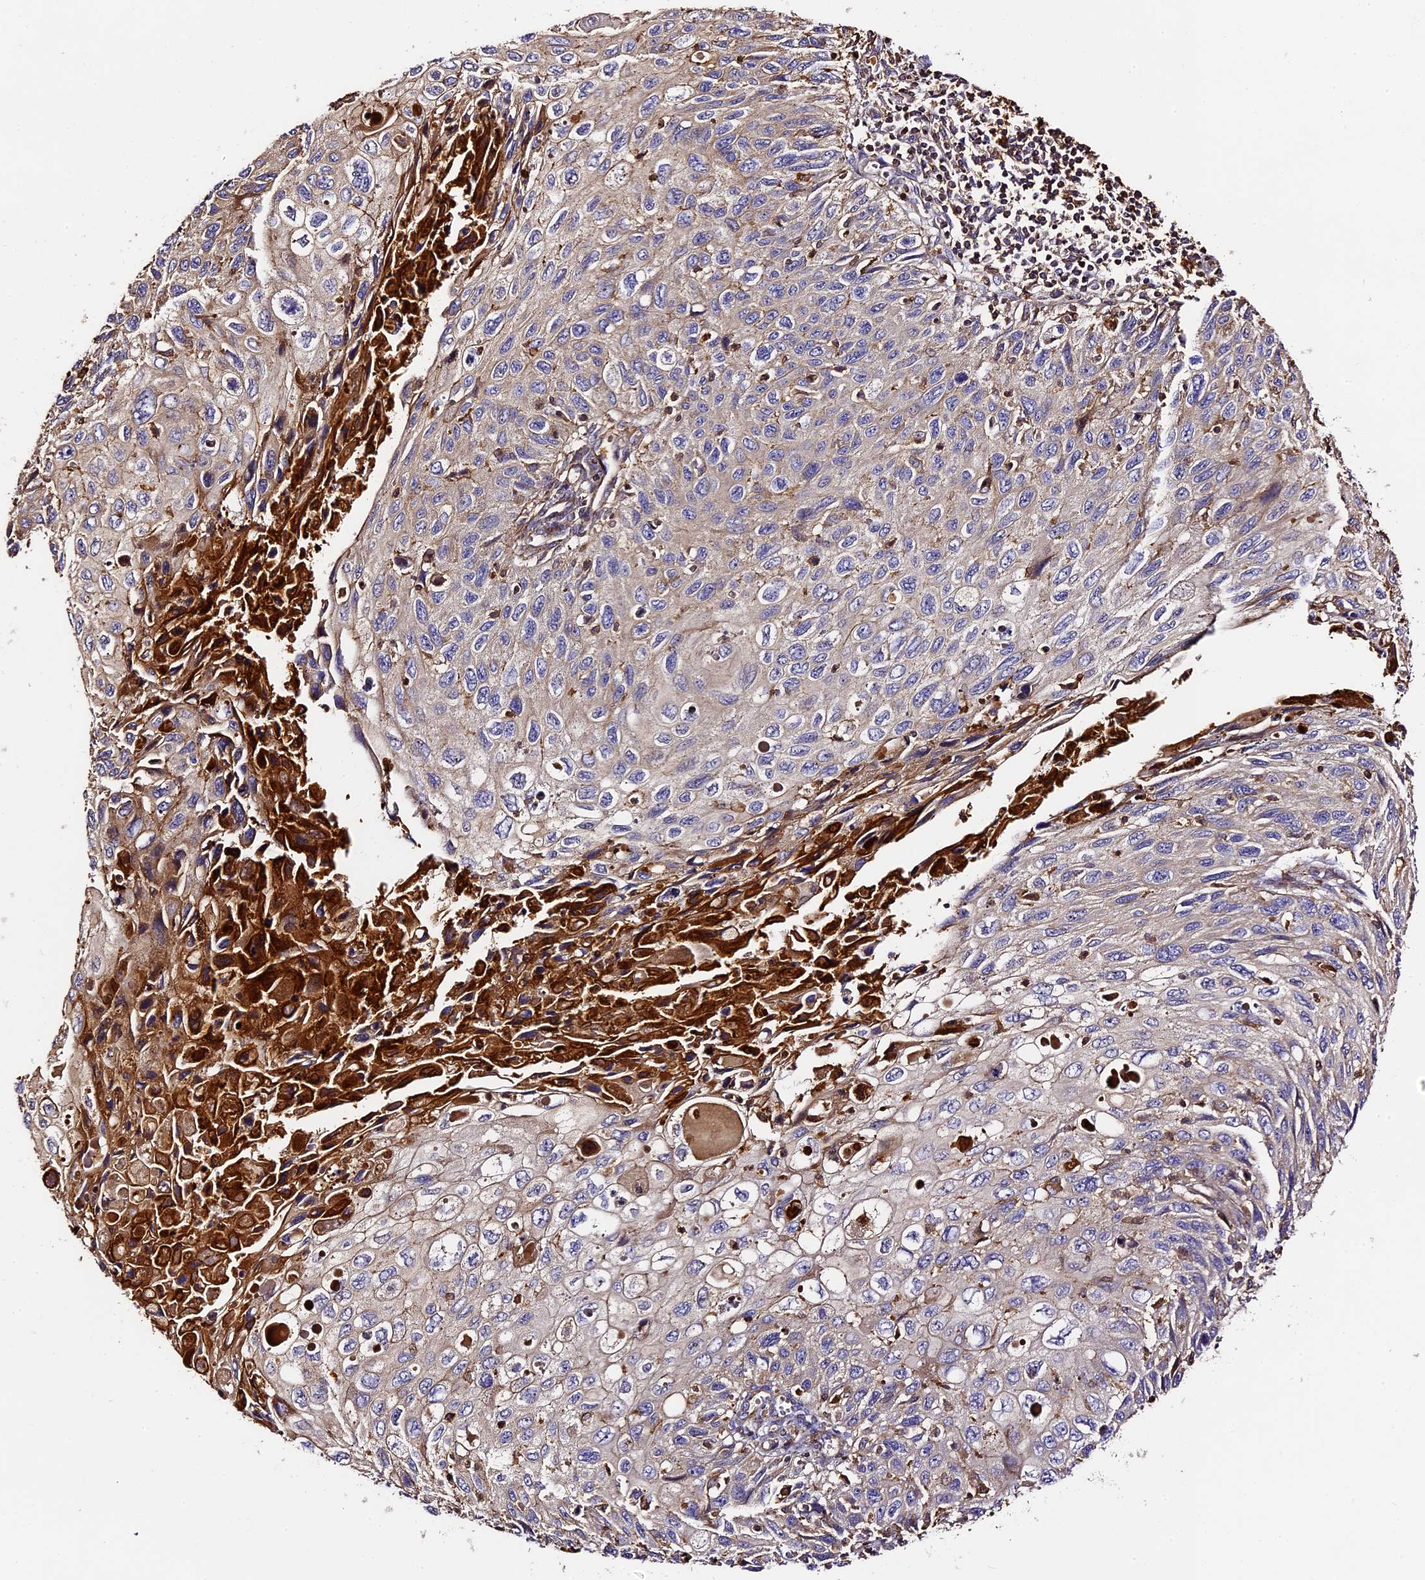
{"staining": {"intensity": "weak", "quantity": ">75%", "location": "cytoplasmic/membranous"}, "tissue": "cervical cancer", "cell_type": "Tumor cells", "image_type": "cancer", "snomed": [{"axis": "morphology", "description": "Squamous cell carcinoma, NOS"}, {"axis": "topography", "description": "Cervix"}], "caption": "A photomicrograph showing weak cytoplasmic/membranous positivity in about >75% of tumor cells in squamous cell carcinoma (cervical), as visualized by brown immunohistochemical staining.", "gene": "RAPSN", "patient": {"sex": "female", "age": 70}}